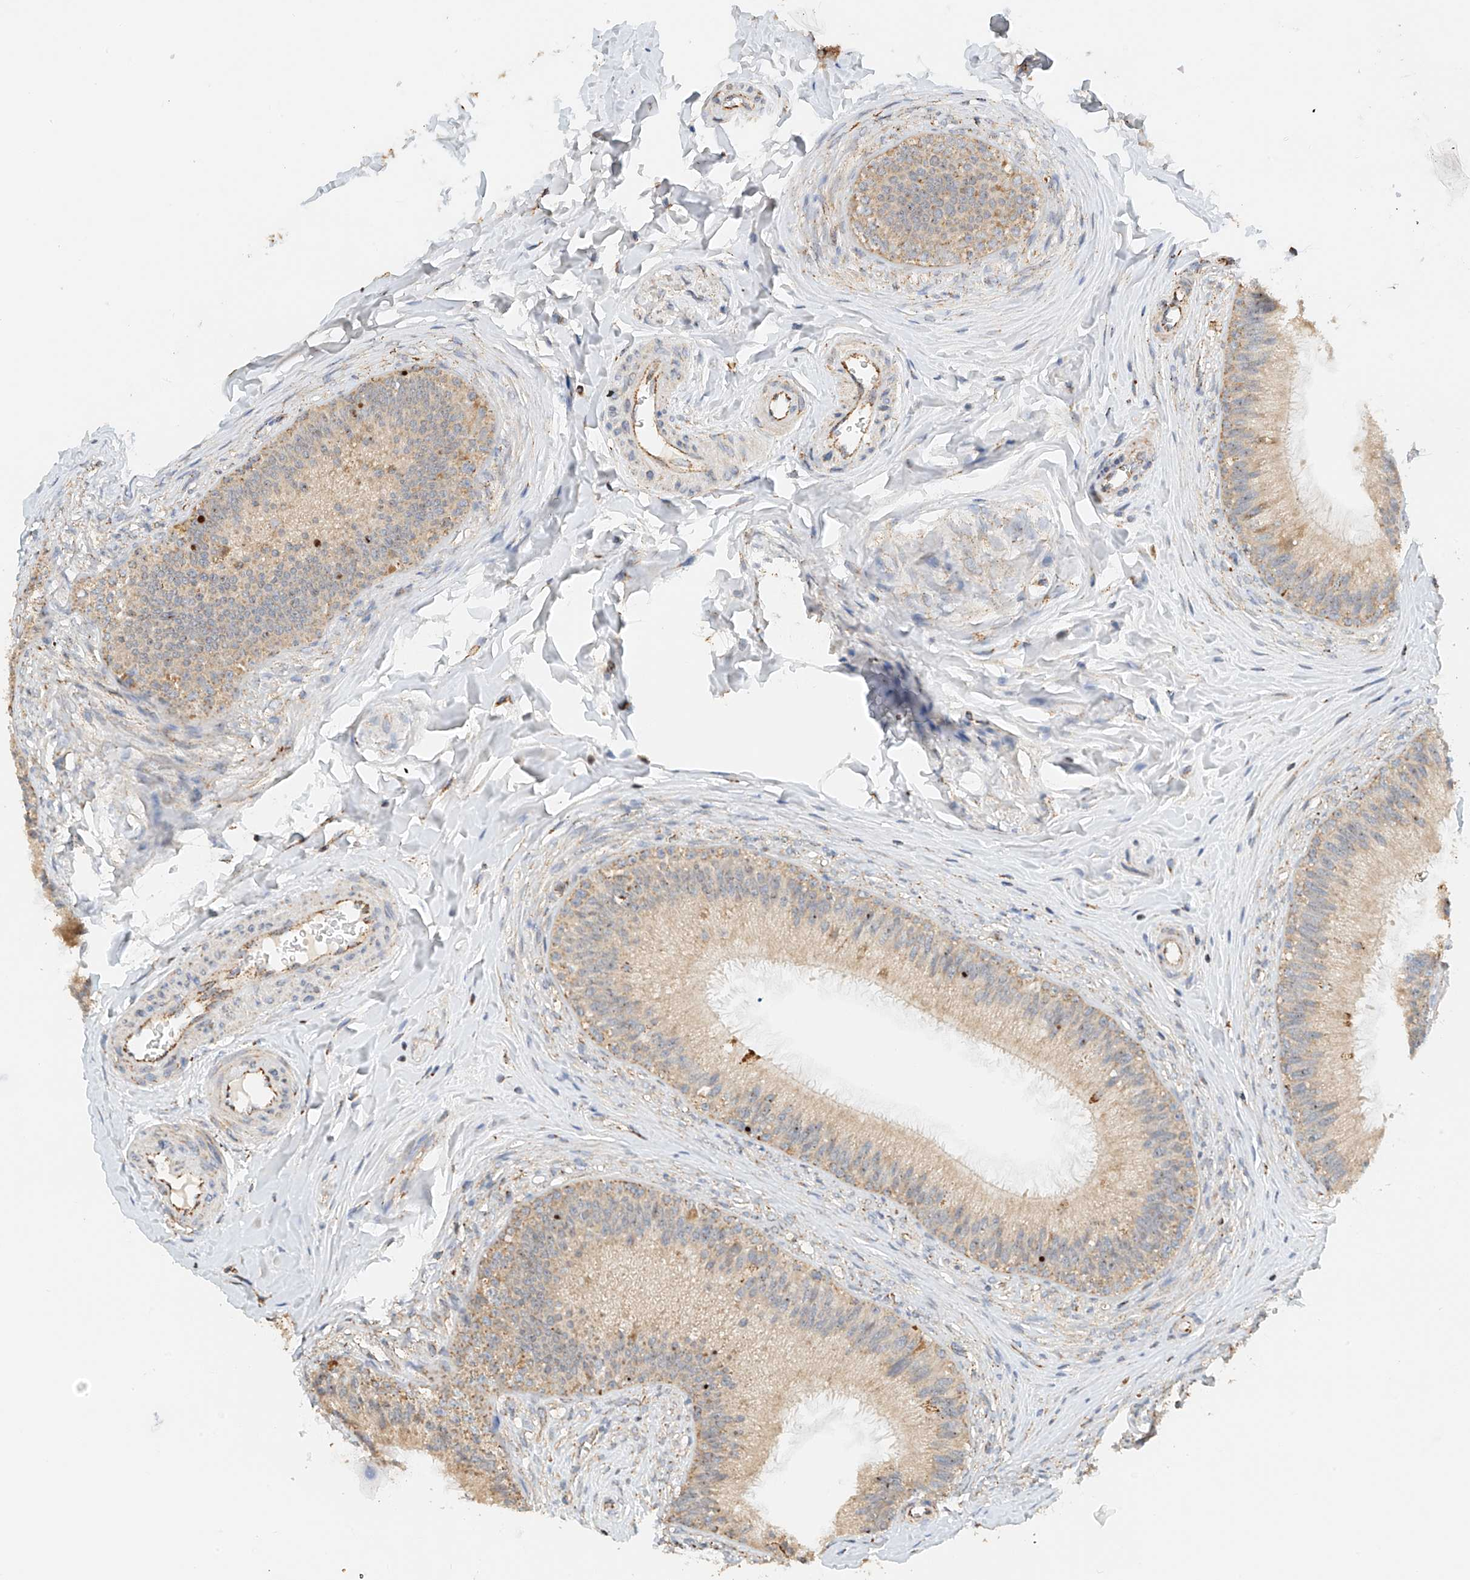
{"staining": {"intensity": "weak", "quantity": ">75%", "location": "cytoplasmic/membranous"}, "tissue": "epididymis", "cell_type": "Glandular cells", "image_type": "normal", "snomed": [{"axis": "morphology", "description": "Normal tissue, NOS"}, {"axis": "topography", "description": "Epididymis"}], "caption": "This image demonstrates IHC staining of benign epididymis, with low weak cytoplasmic/membranous staining in about >75% of glandular cells.", "gene": "YIPF7", "patient": {"sex": "male", "age": 27}}